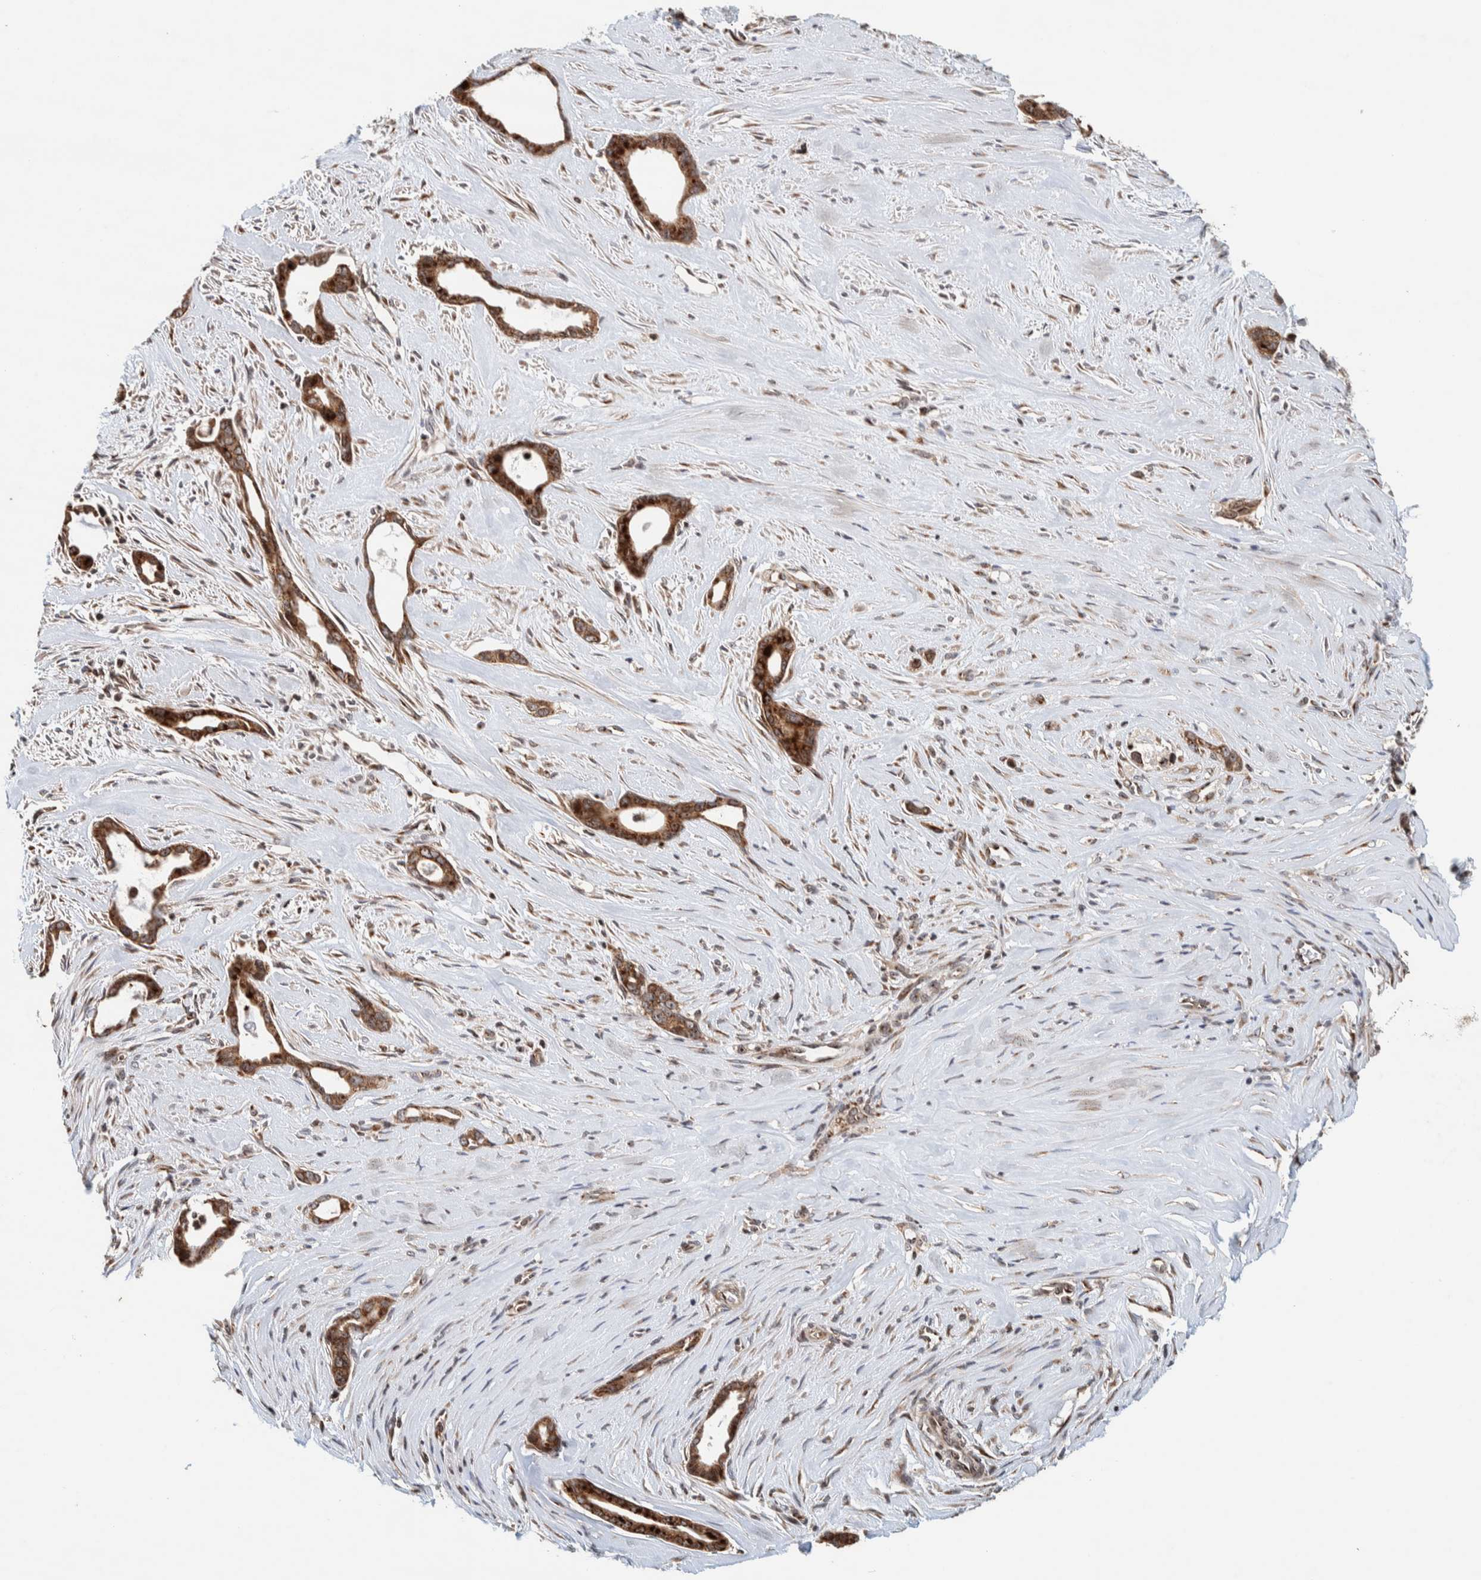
{"staining": {"intensity": "moderate", "quantity": ">75%", "location": "cytoplasmic/membranous"}, "tissue": "liver cancer", "cell_type": "Tumor cells", "image_type": "cancer", "snomed": [{"axis": "morphology", "description": "Cholangiocarcinoma"}, {"axis": "topography", "description": "Liver"}], "caption": "This is an image of immunohistochemistry staining of cholangiocarcinoma (liver), which shows moderate staining in the cytoplasmic/membranous of tumor cells.", "gene": "CCDC182", "patient": {"sex": "female", "age": 55}}